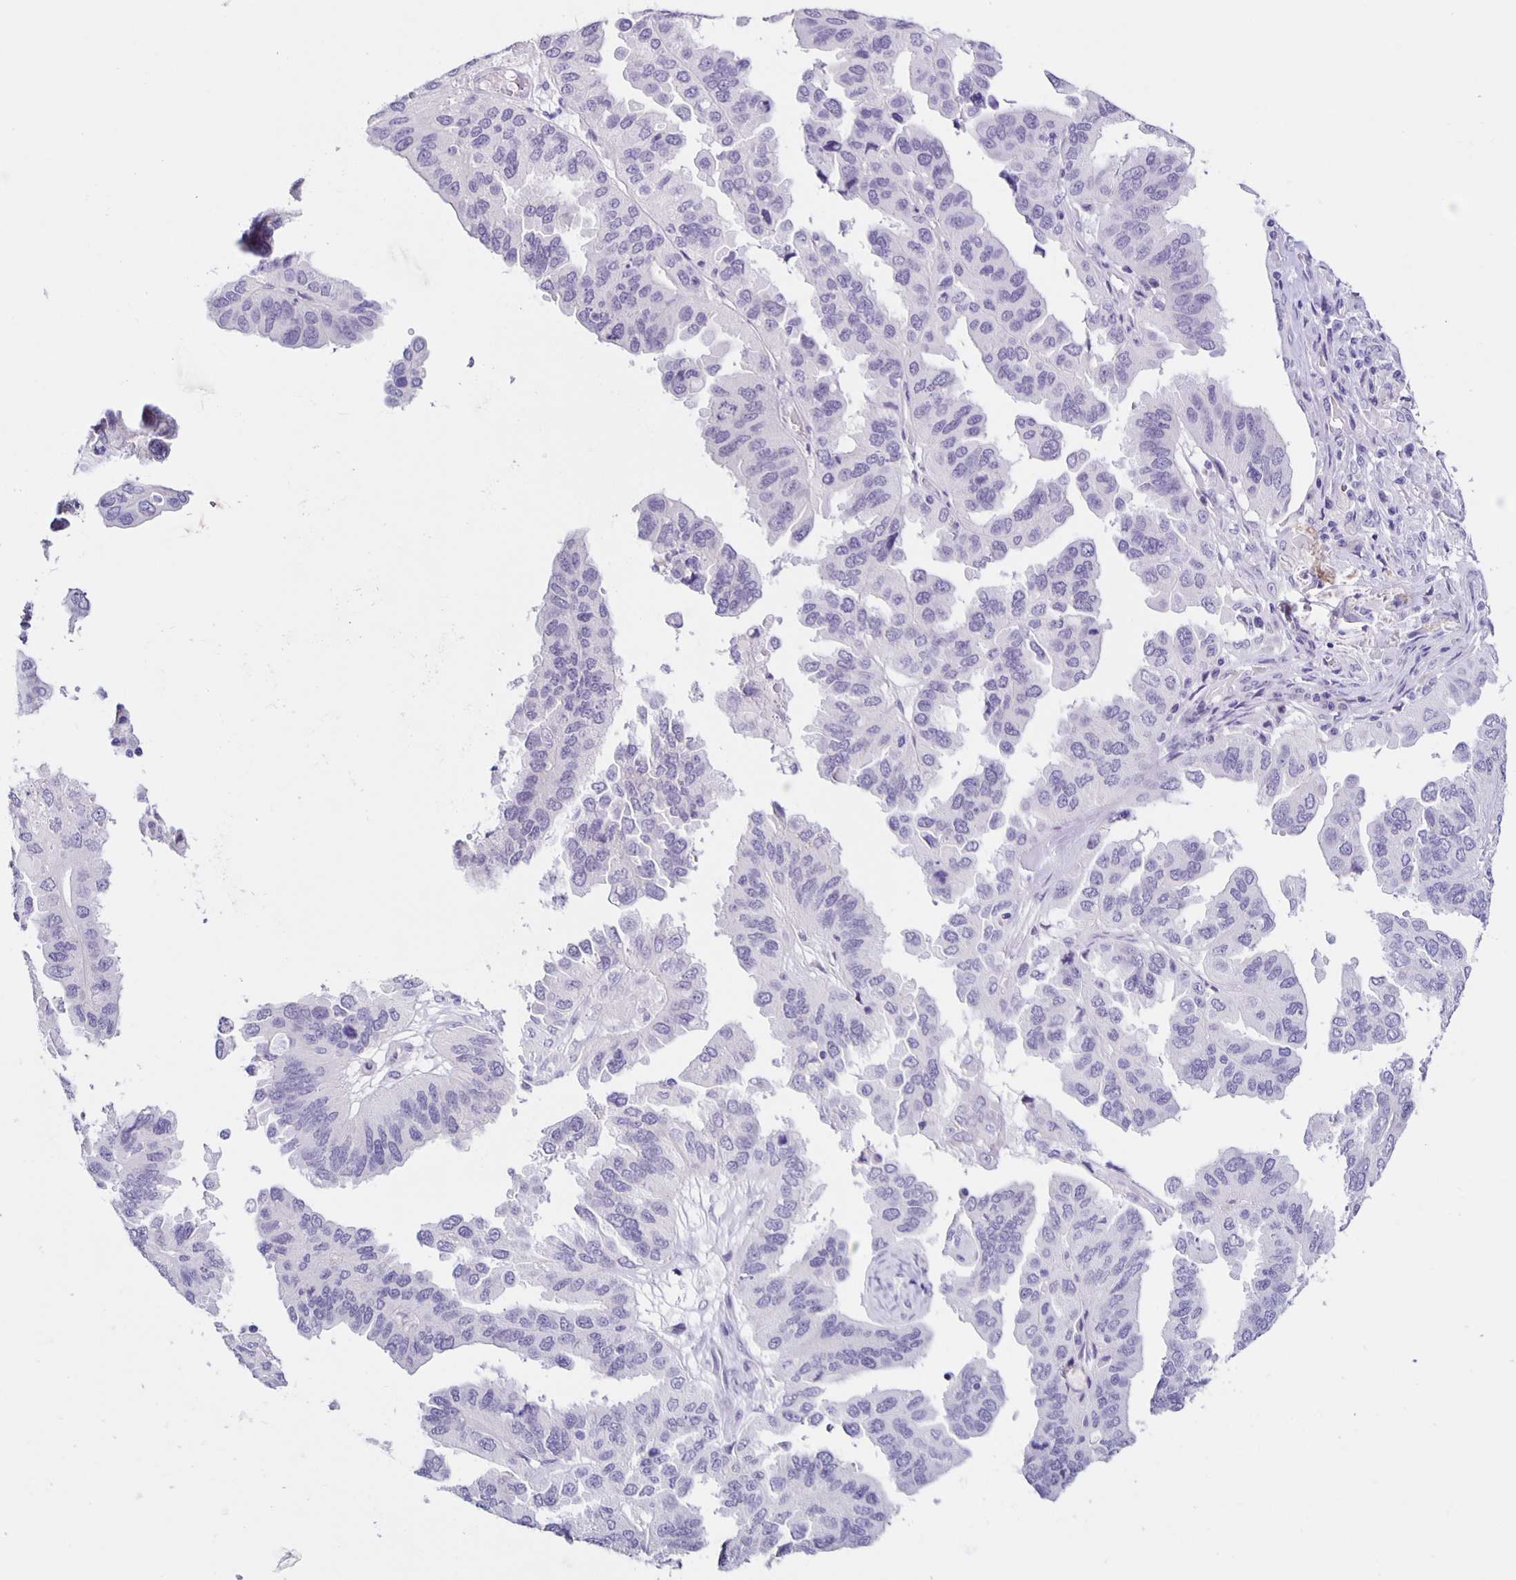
{"staining": {"intensity": "negative", "quantity": "none", "location": "none"}, "tissue": "ovarian cancer", "cell_type": "Tumor cells", "image_type": "cancer", "snomed": [{"axis": "morphology", "description": "Cystadenocarcinoma, serous, NOS"}, {"axis": "topography", "description": "Ovary"}], "caption": "Ovarian serous cystadenocarcinoma stained for a protein using immunohistochemistry (IHC) reveals no positivity tumor cells.", "gene": "SLC12A3", "patient": {"sex": "female", "age": 79}}